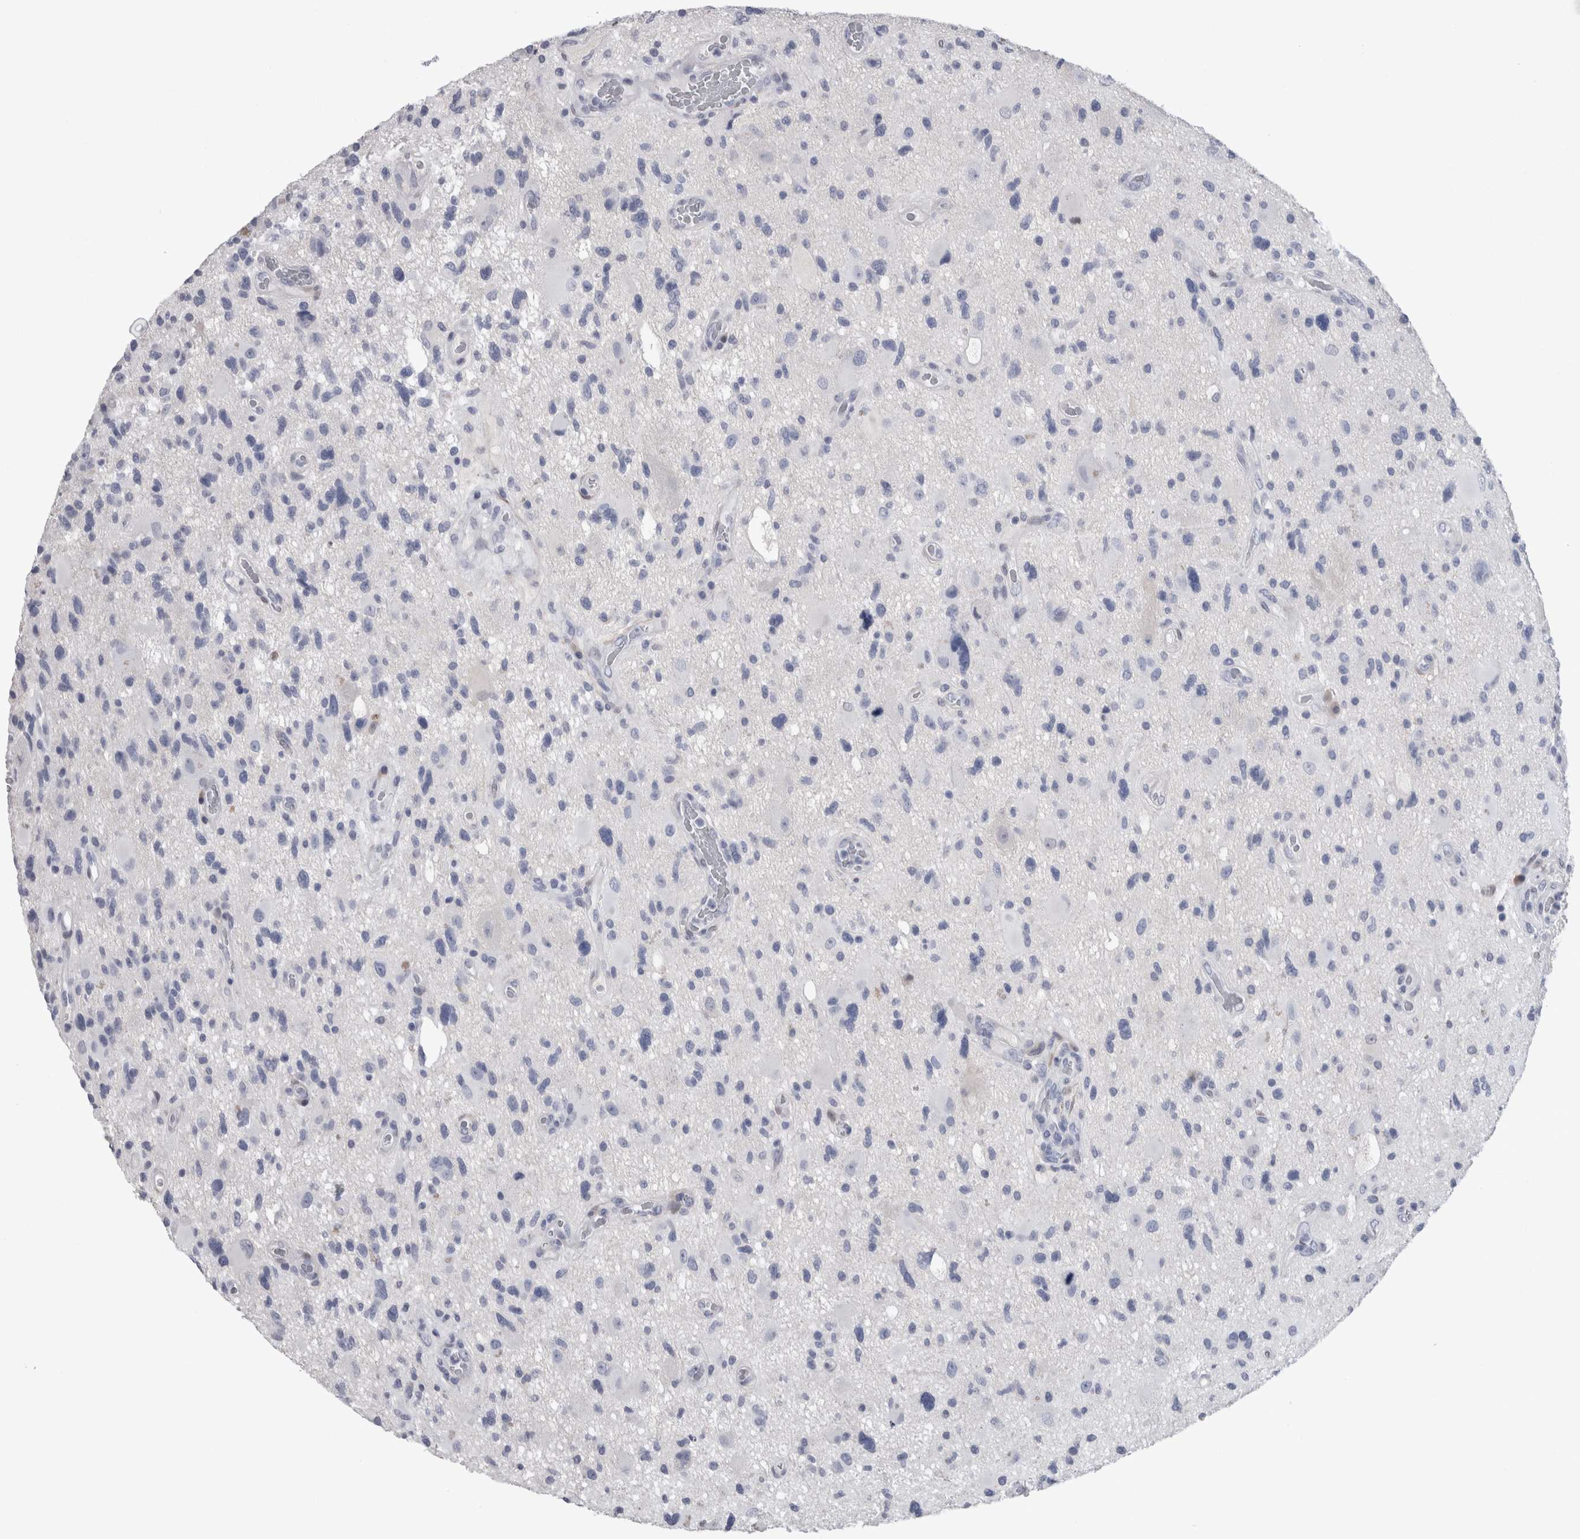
{"staining": {"intensity": "negative", "quantity": "none", "location": "none"}, "tissue": "glioma", "cell_type": "Tumor cells", "image_type": "cancer", "snomed": [{"axis": "morphology", "description": "Glioma, malignant, High grade"}, {"axis": "topography", "description": "Brain"}], "caption": "Image shows no protein expression in tumor cells of malignant glioma (high-grade) tissue.", "gene": "CA8", "patient": {"sex": "male", "age": 33}}